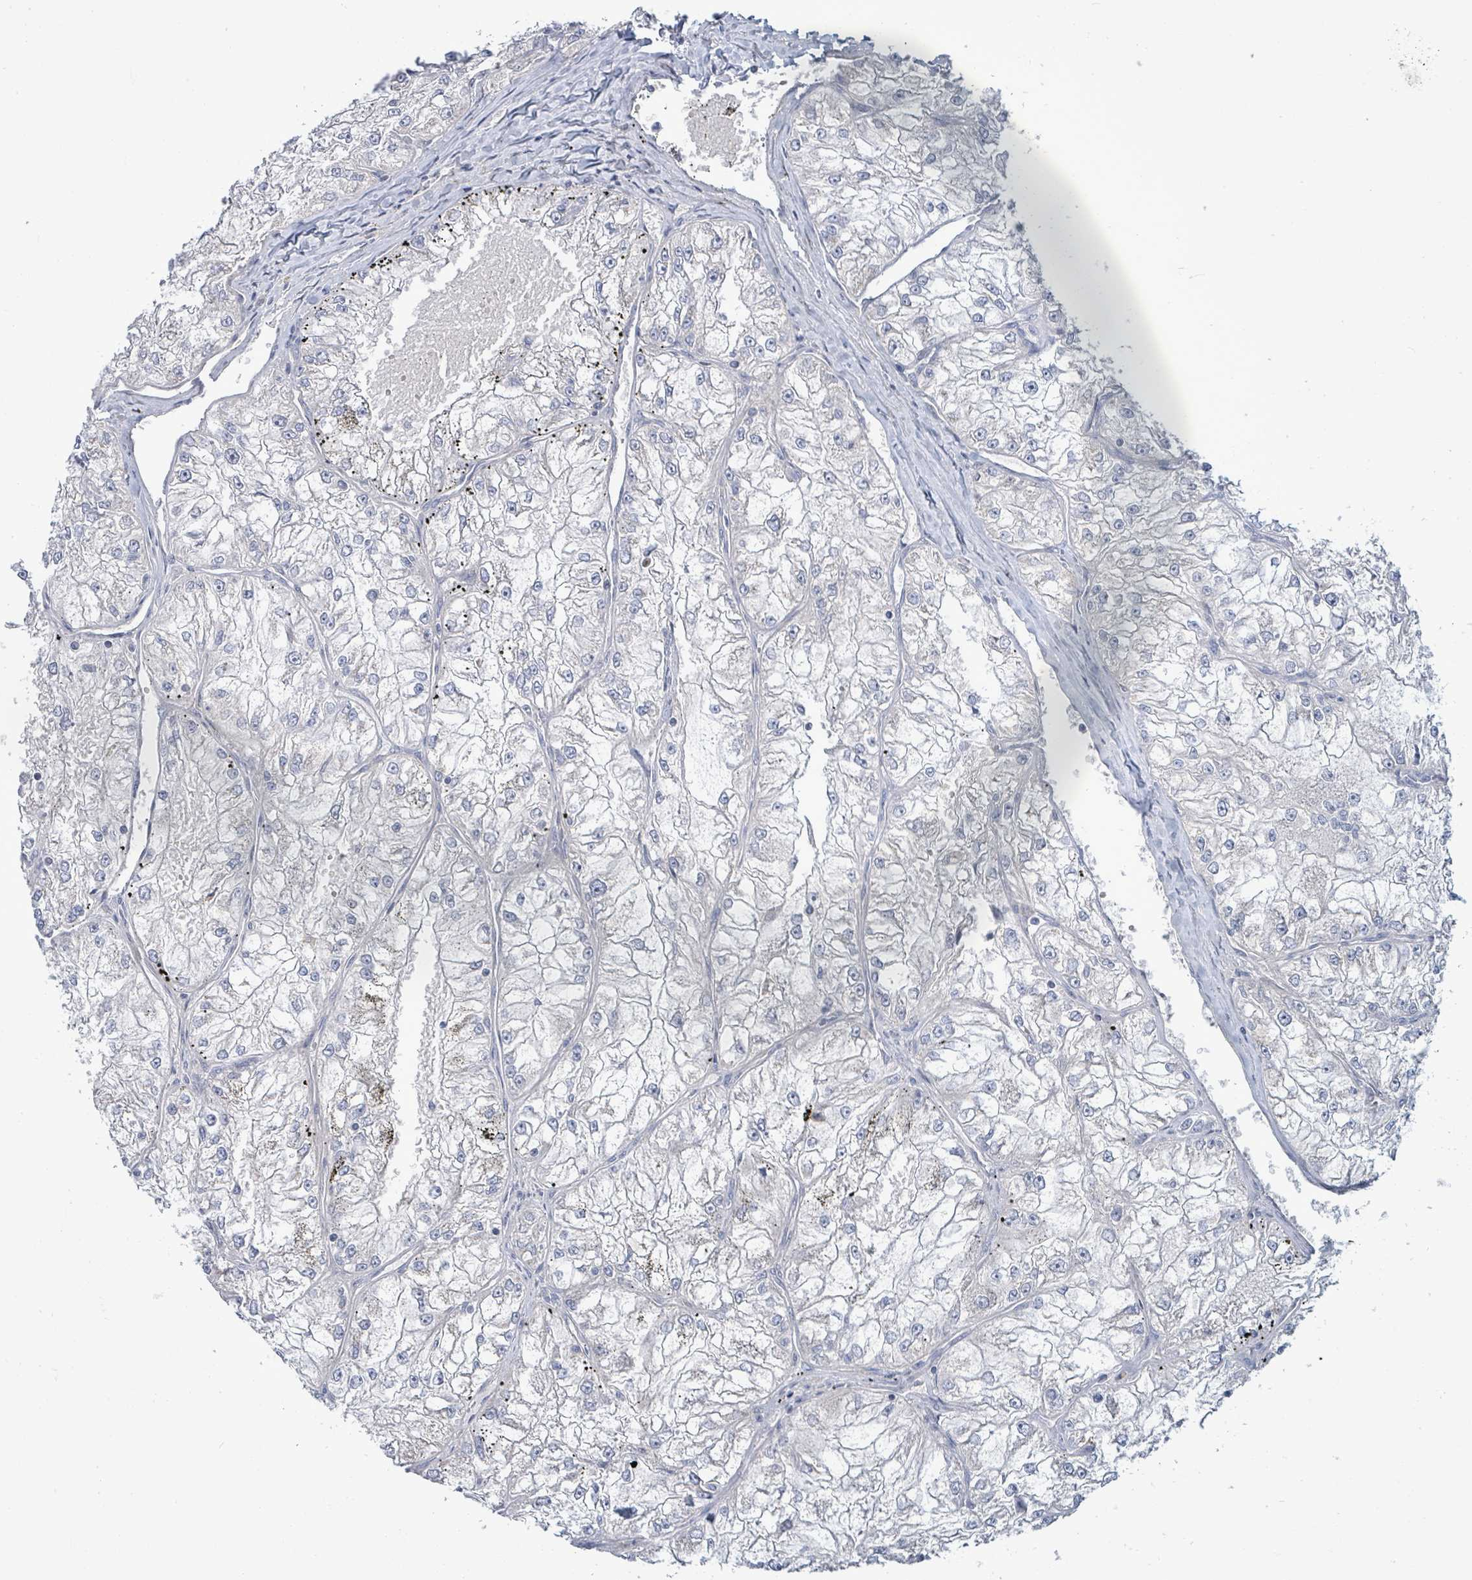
{"staining": {"intensity": "negative", "quantity": "none", "location": "none"}, "tissue": "renal cancer", "cell_type": "Tumor cells", "image_type": "cancer", "snomed": [{"axis": "morphology", "description": "Adenocarcinoma, NOS"}, {"axis": "topography", "description": "Kidney"}], "caption": "Protein analysis of renal adenocarcinoma reveals no significant staining in tumor cells. (Stains: DAB (3,3'-diaminobenzidine) immunohistochemistry (IHC) with hematoxylin counter stain, Microscopy: brightfield microscopy at high magnification).", "gene": "ZFPM1", "patient": {"sex": "female", "age": 72}}